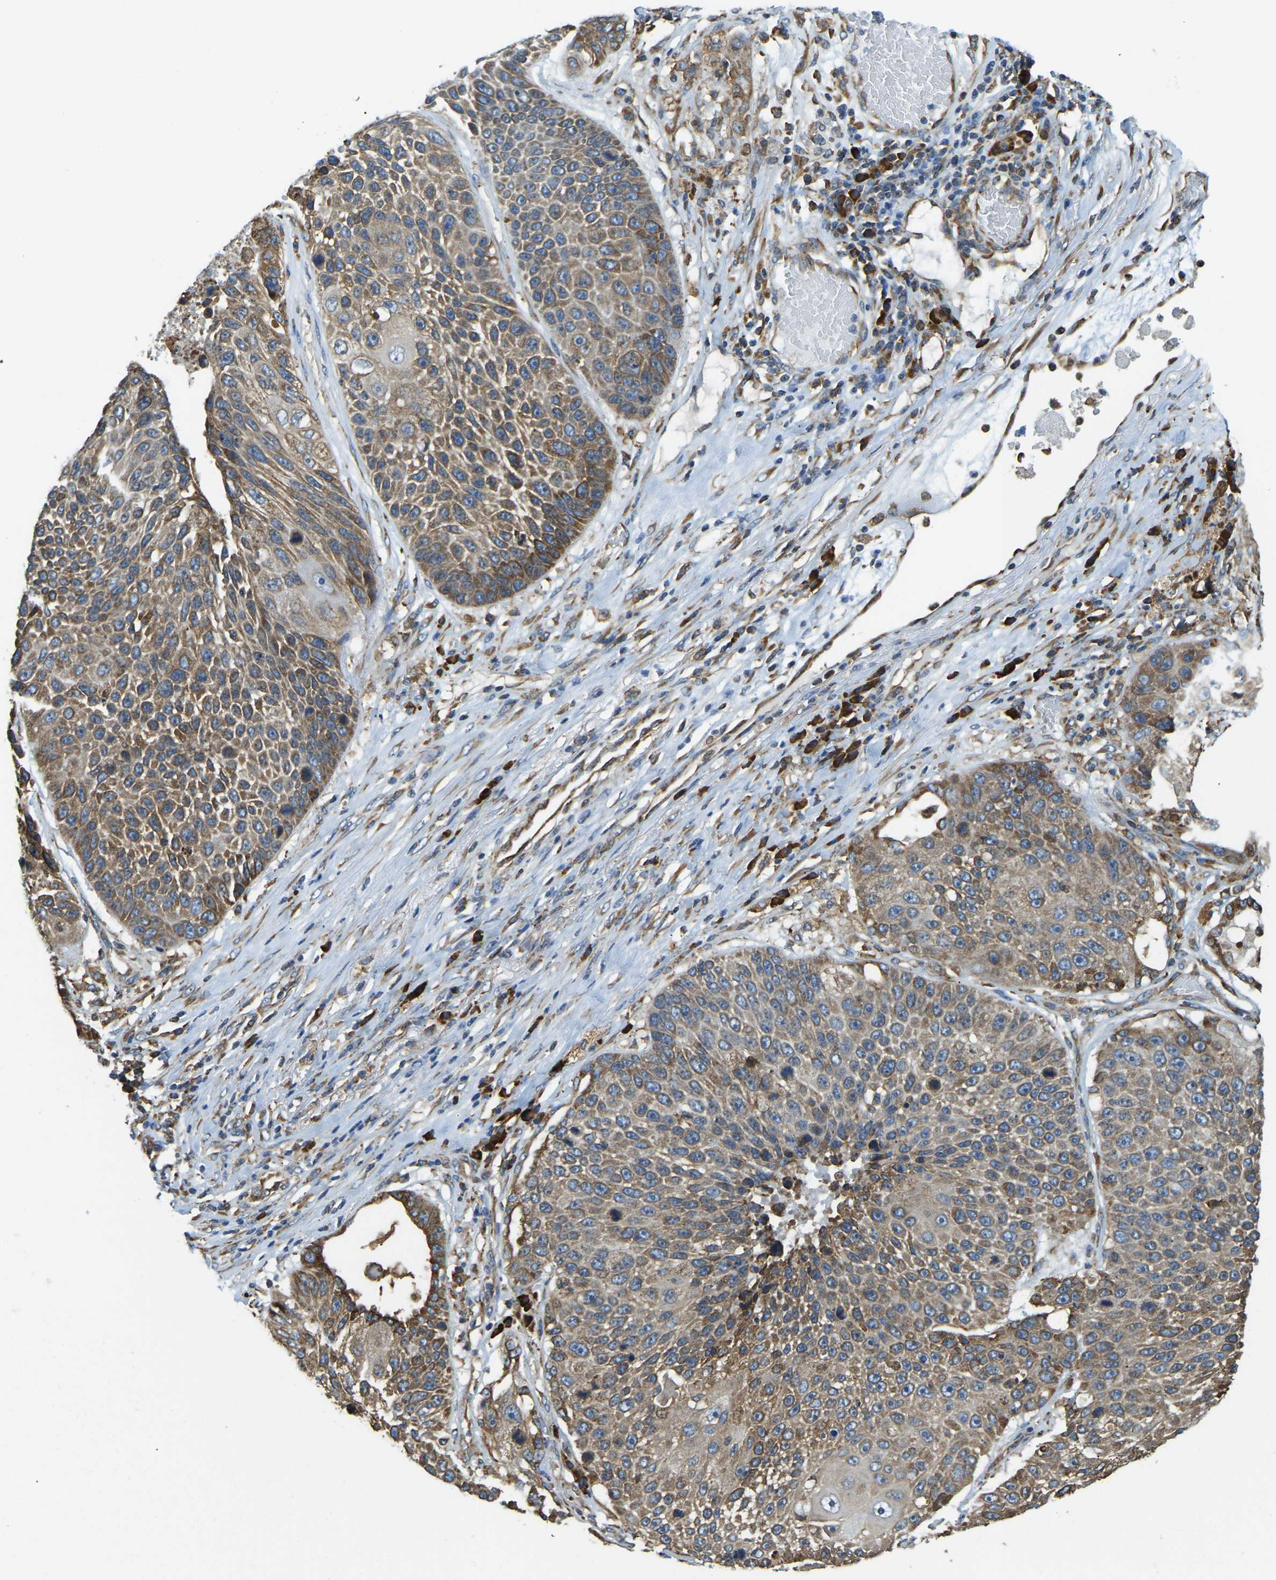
{"staining": {"intensity": "moderate", "quantity": ">75%", "location": "cytoplasmic/membranous"}, "tissue": "lung cancer", "cell_type": "Tumor cells", "image_type": "cancer", "snomed": [{"axis": "morphology", "description": "Squamous cell carcinoma, NOS"}, {"axis": "topography", "description": "Lung"}], "caption": "Immunohistochemistry (IHC) of squamous cell carcinoma (lung) exhibits medium levels of moderate cytoplasmic/membranous positivity in about >75% of tumor cells.", "gene": "RNF115", "patient": {"sex": "male", "age": 61}}